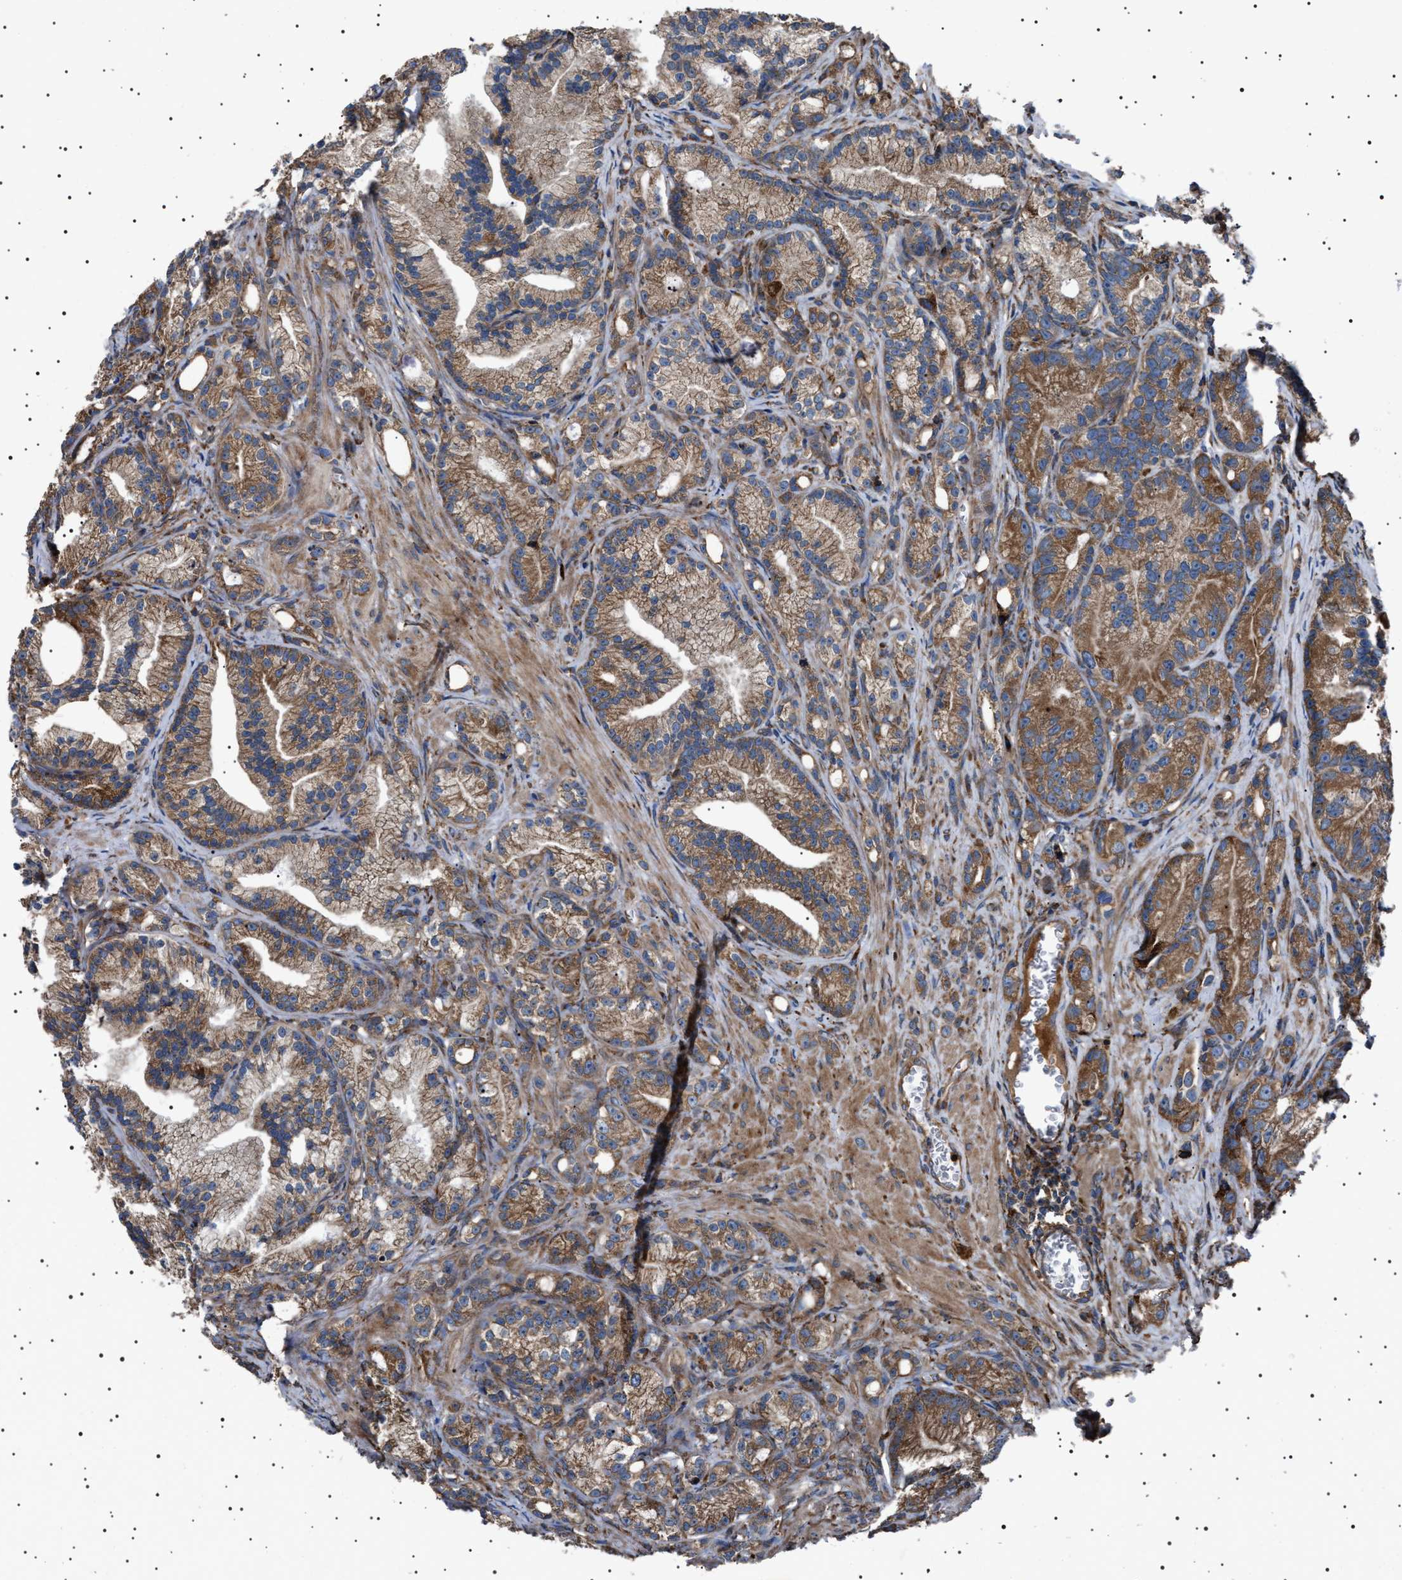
{"staining": {"intensity": "moderate", "quantity": ">75%", "location": "cytoplasmic/membranous"}, "tissue": "prostate cancer", "cell_type": "Tumor cells", "image_type": "cancer", "snomed": [{"axis": "morphology", "description": "Adenocarcinoma, Low grade"}, {"axis": "topography", "description": "Prostate"}], "caption": "This is an image of IHC staining of prostate cancer, which shows moderate expression in the cytoplasmic/membranous of tumor cells.", "gene": "TOP1MT", "patient": {"sex": "male", "age": 89}}